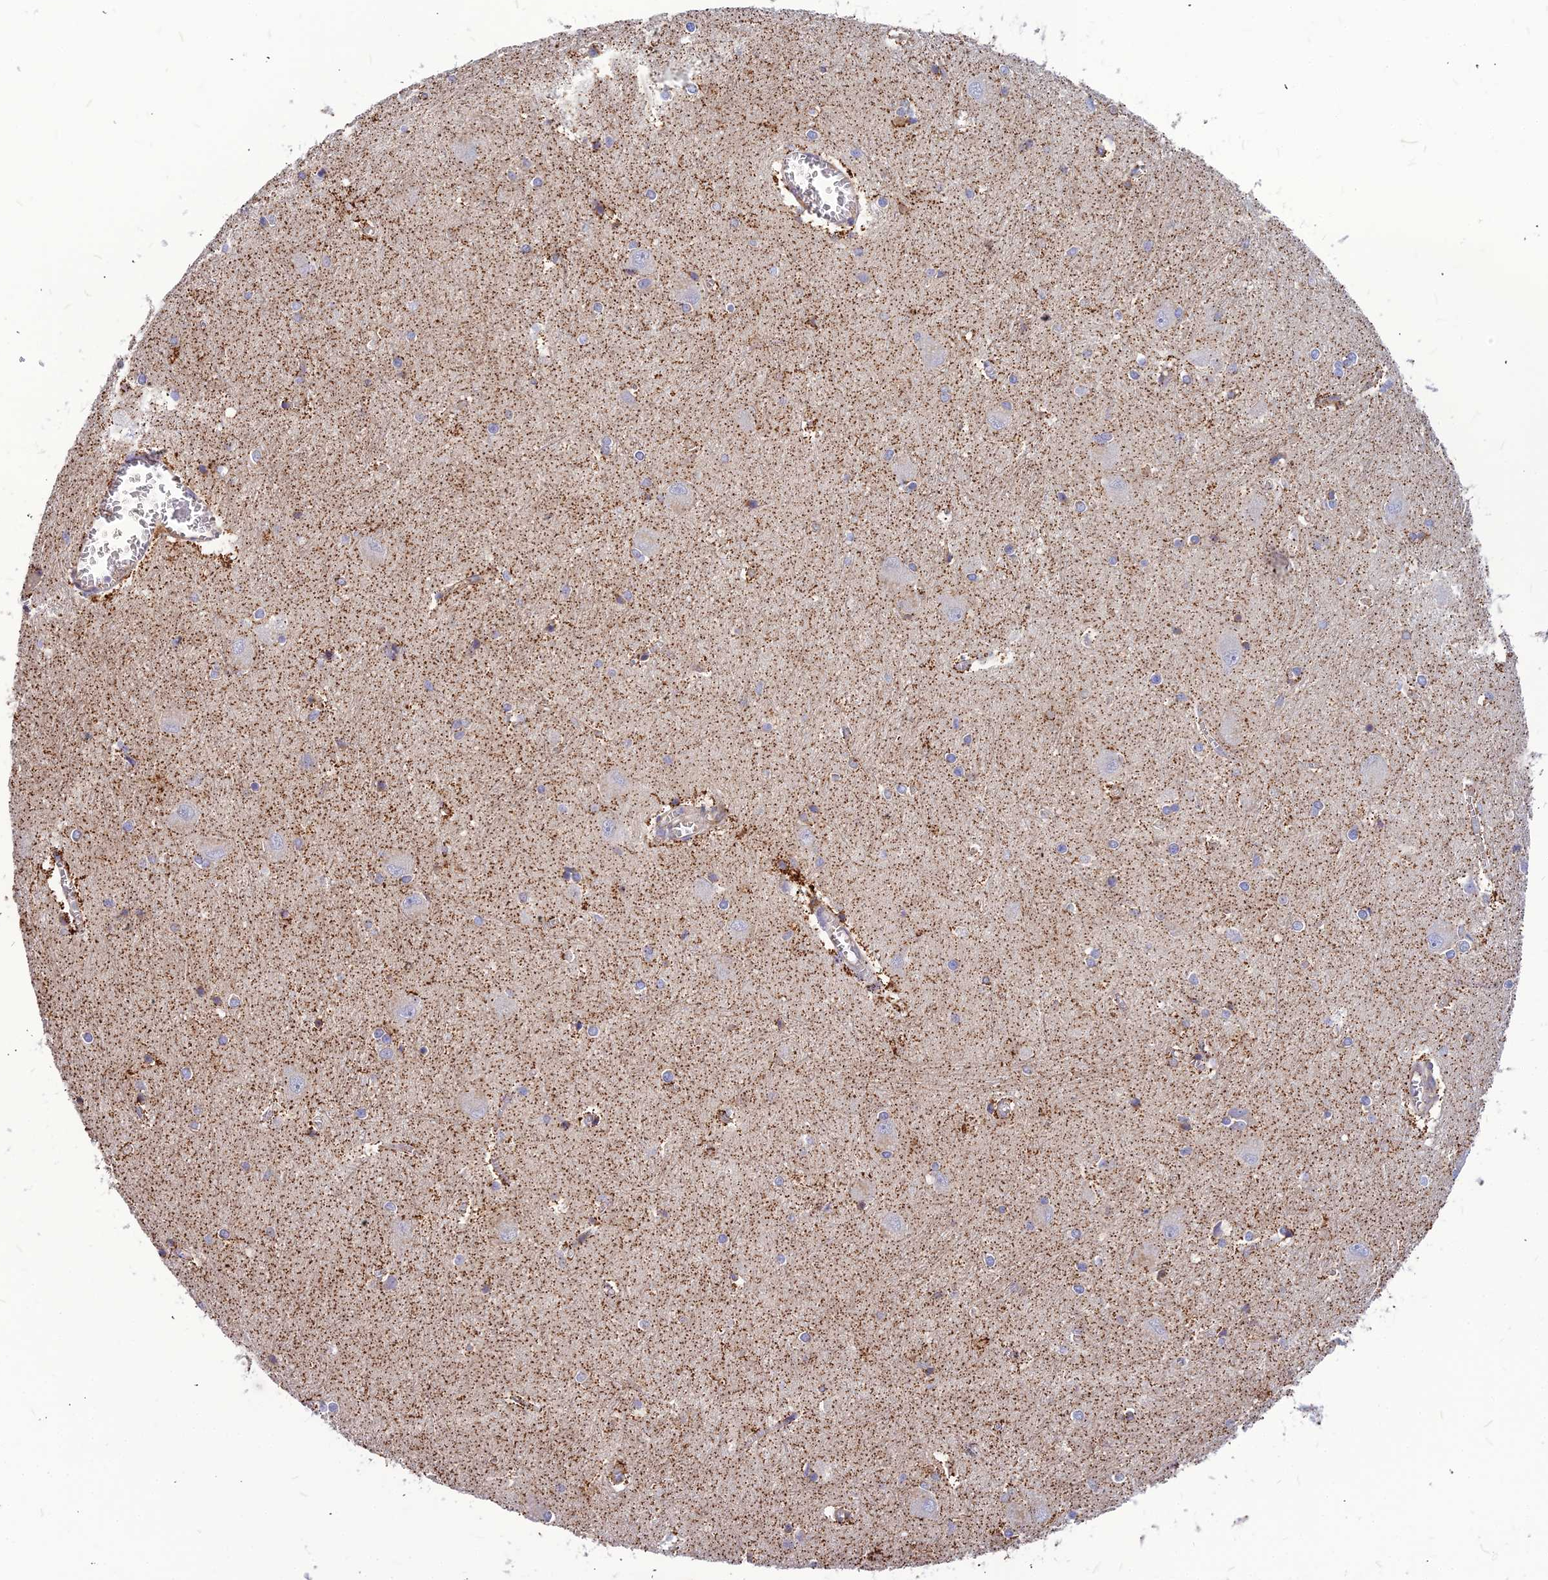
{"staining": {"intensity": "moderate", "quantity": "<25%", "location": "cytoplasmic/membranous"}, "tissue": "caudate", "cell_type": "Glial cells", "image_type": "normal", "snomed": [{"axis": "morphology", "description": "Normal tissue, NOS"}, {"axis": "topography", "description": "Lateral ventricle wall"}], "caption": "Immunohistochemistry (IHC) micrograph of benign caudate: caudate stained using IHC reveals low levels of moderate protein expression localized specifically in the cytoplasmic/membranous of glial cells, appearing as a cytoplasmic/membranous brown color.", "gene": "ASPHD1", "patient": {"sex": "male", "age": 37}}